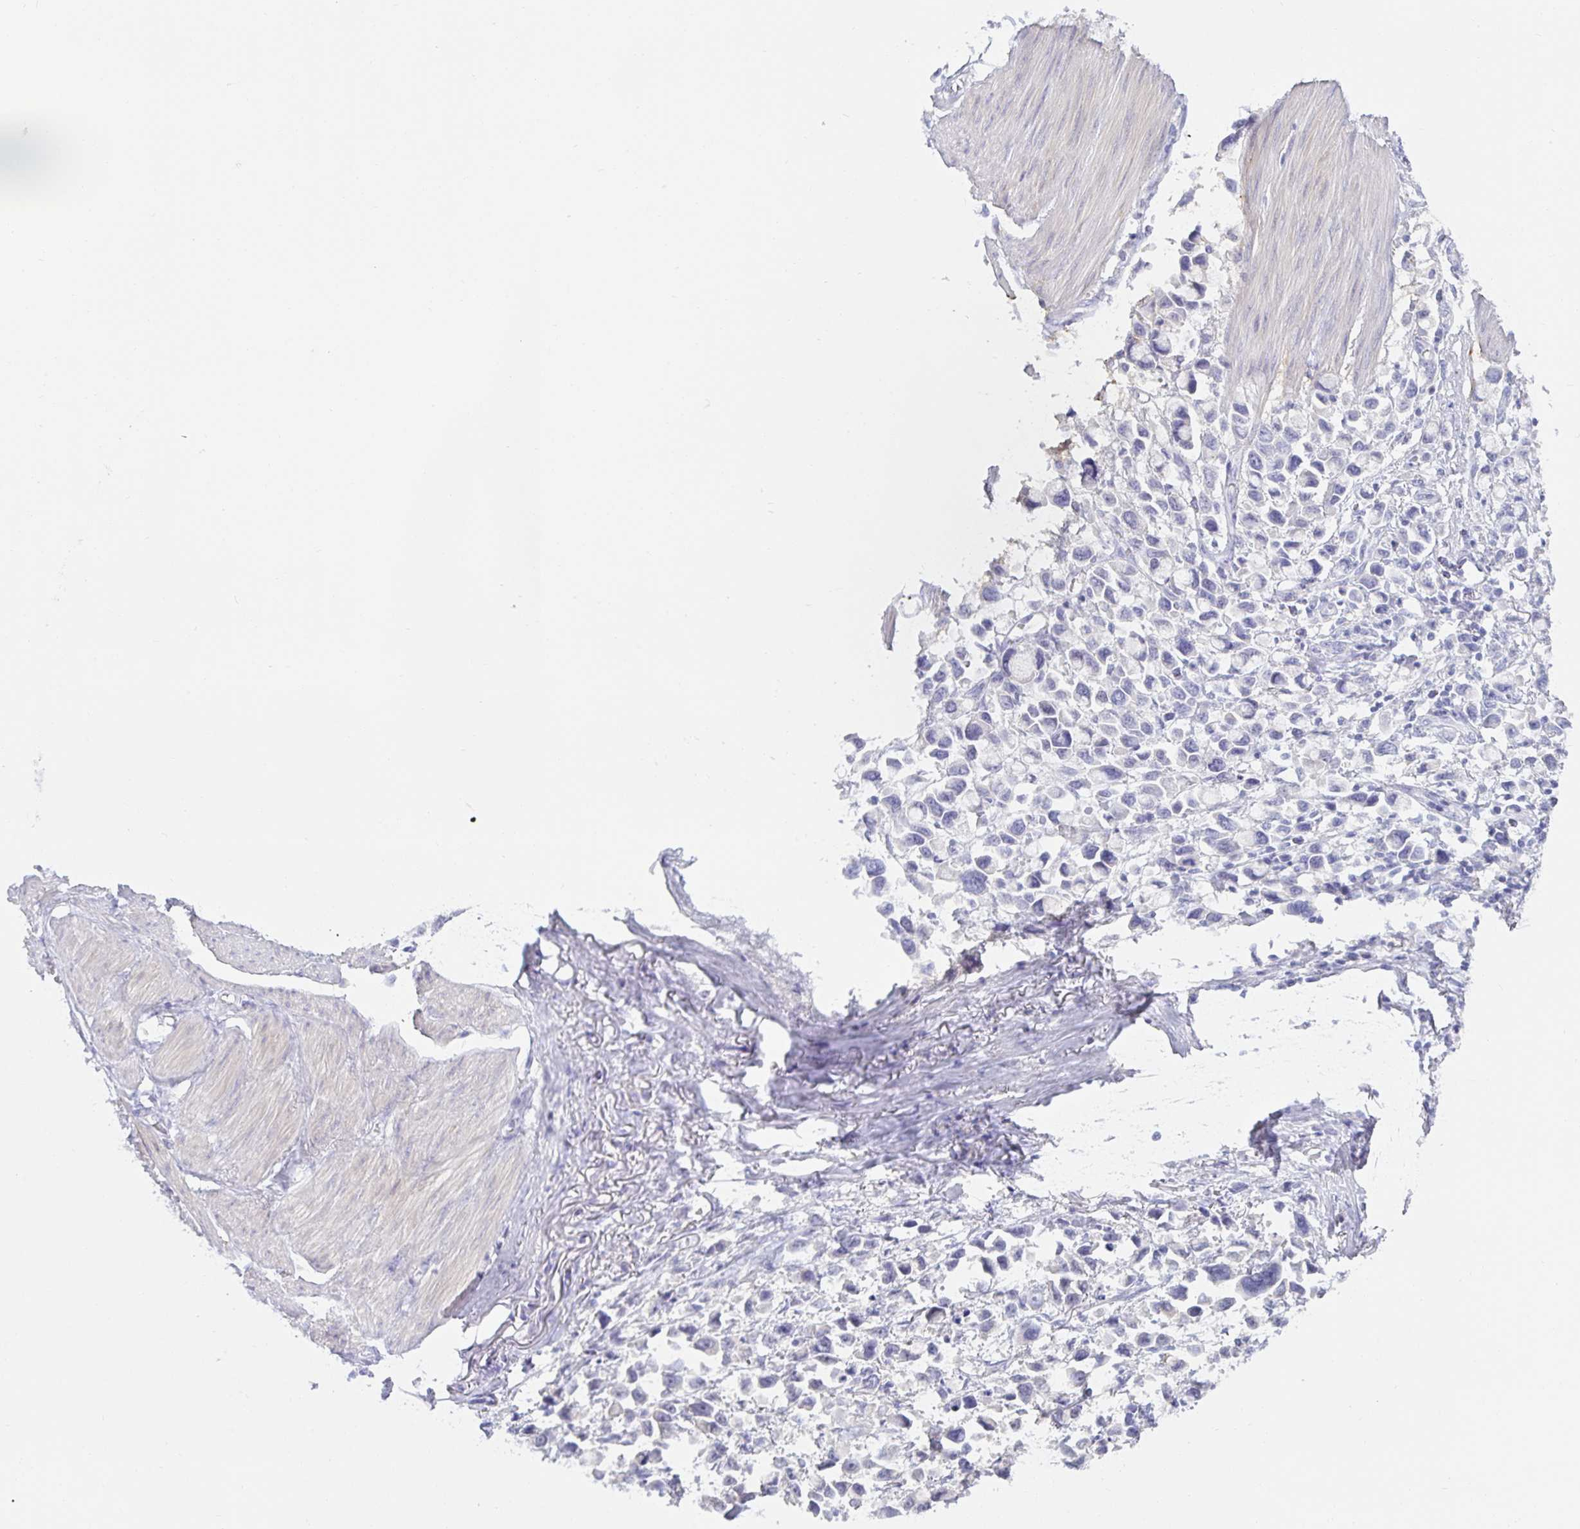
{"staining": {"intensity": "negative", "quantity": "none", "location": "none"}, "tissue": "stomach cancer", "cell_type": "Tumor cells", "image_type": "cancer", "snomed": [{"axis": "morphology", "description": "Adenocarcinoma, NOS"}, {"axis": "topography", "description": "Stomach"}], "caption": "High power microscopy photomicrograph of an immunohistochemistry (IHC) image of adenocarcinoma (stomach), revealing no significant staining in tumor cells. Brightfield microscopy of immunohistochemistry stained with DAB (brown) and hematoxylin (blue), captured at high magnification.", "gene": "MON2", "patient": {"sex": "female", "age": 81}}